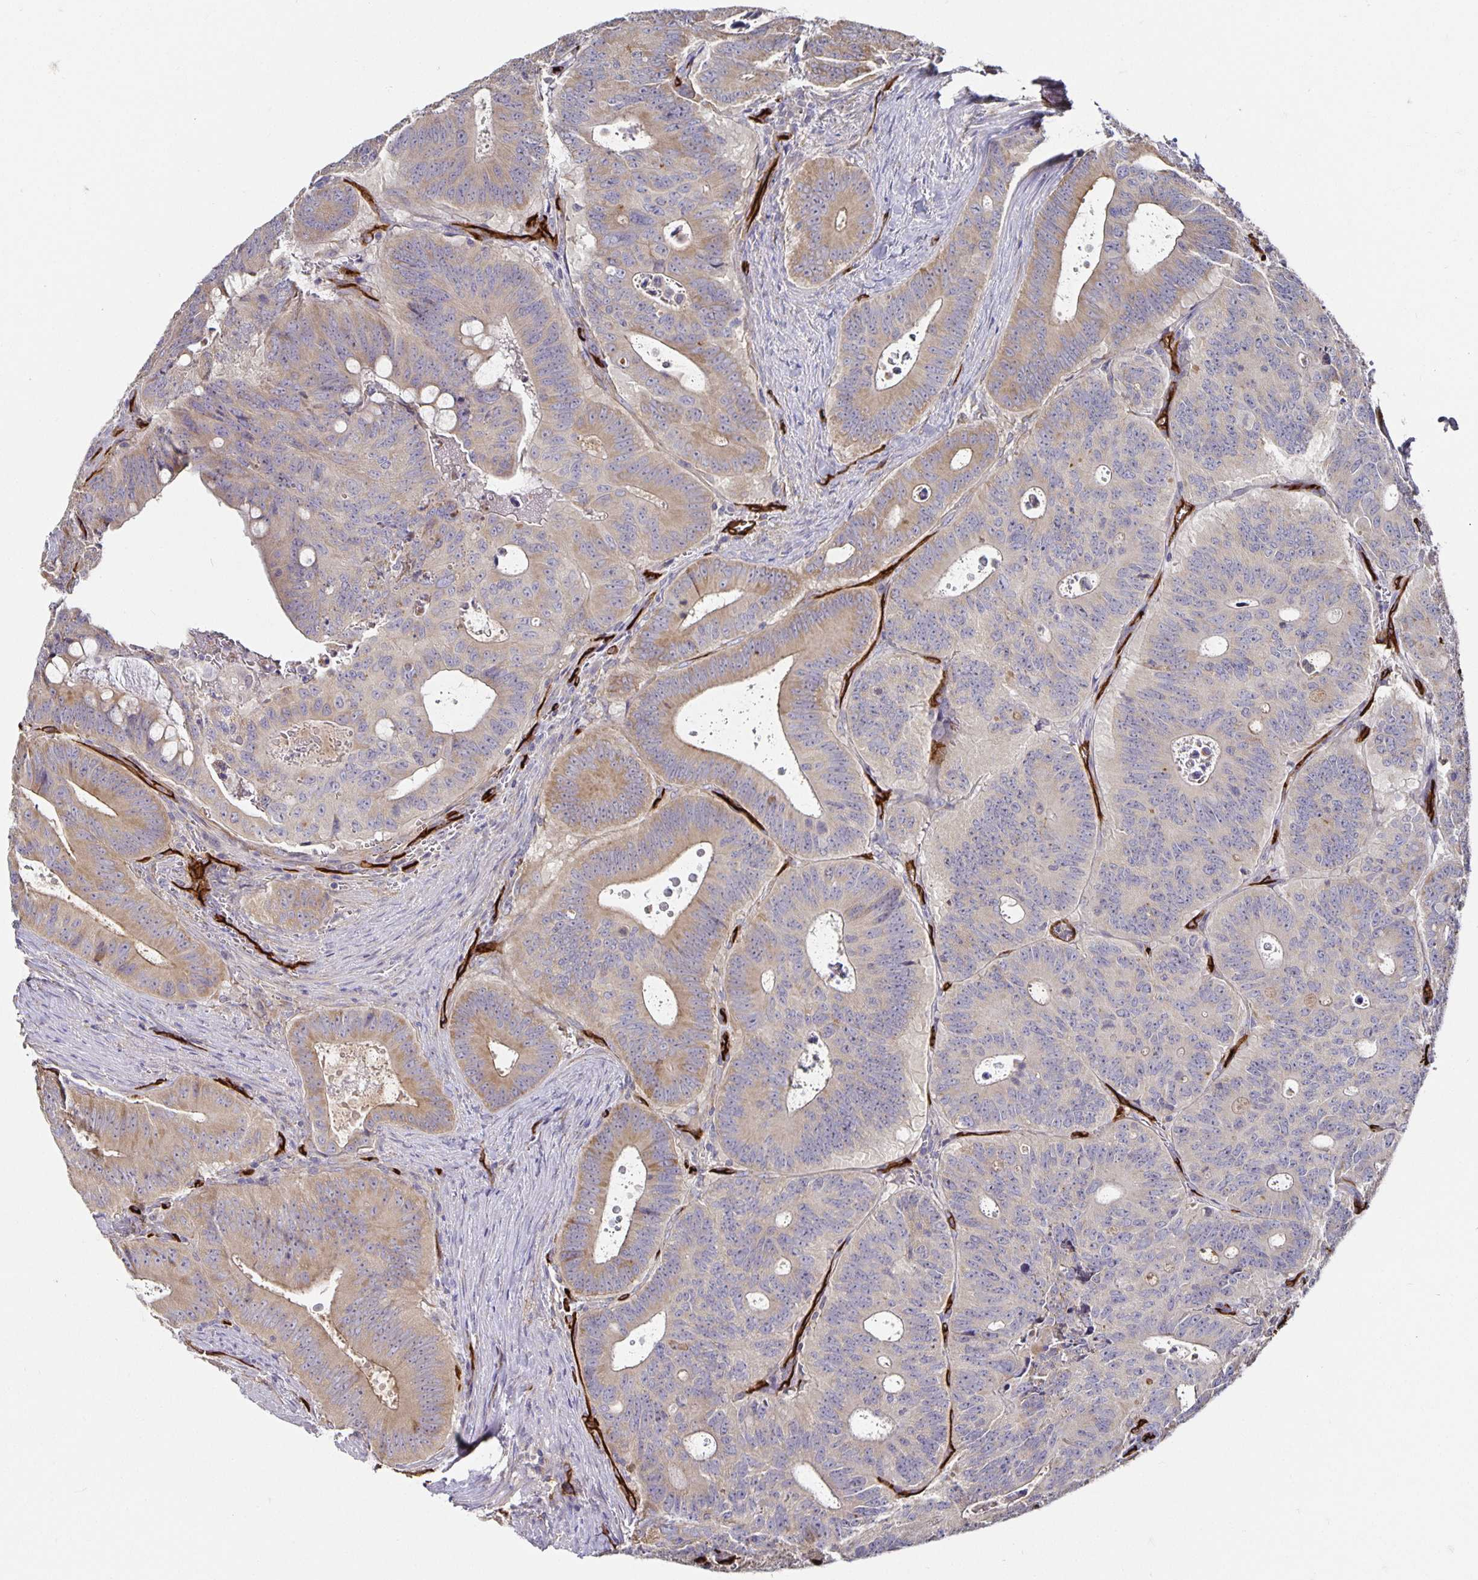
{"staining": {"intensity": "weak", "quantity": "25%-75%", "location": "cytoplasmic/membranous"}, "tissue": "colorectal cancer", "cell_type": "Tumor cells", "image_type": "cancer", "snomed": [{"axis": "morphology", "description": "Adenocarcinoma, NOS"}, {"axis": "topography", "description": "Colon"}], "caption": "Approximately 25%-75% of tumor cells in human colorectal cancer (adenocarcinoma) reveal weak cytoplasmic/membranous protein expression as visualized by brown immunohistochemical staining.", "gene": "PODXL", "patient": {"sex": "male", "age": 62}}